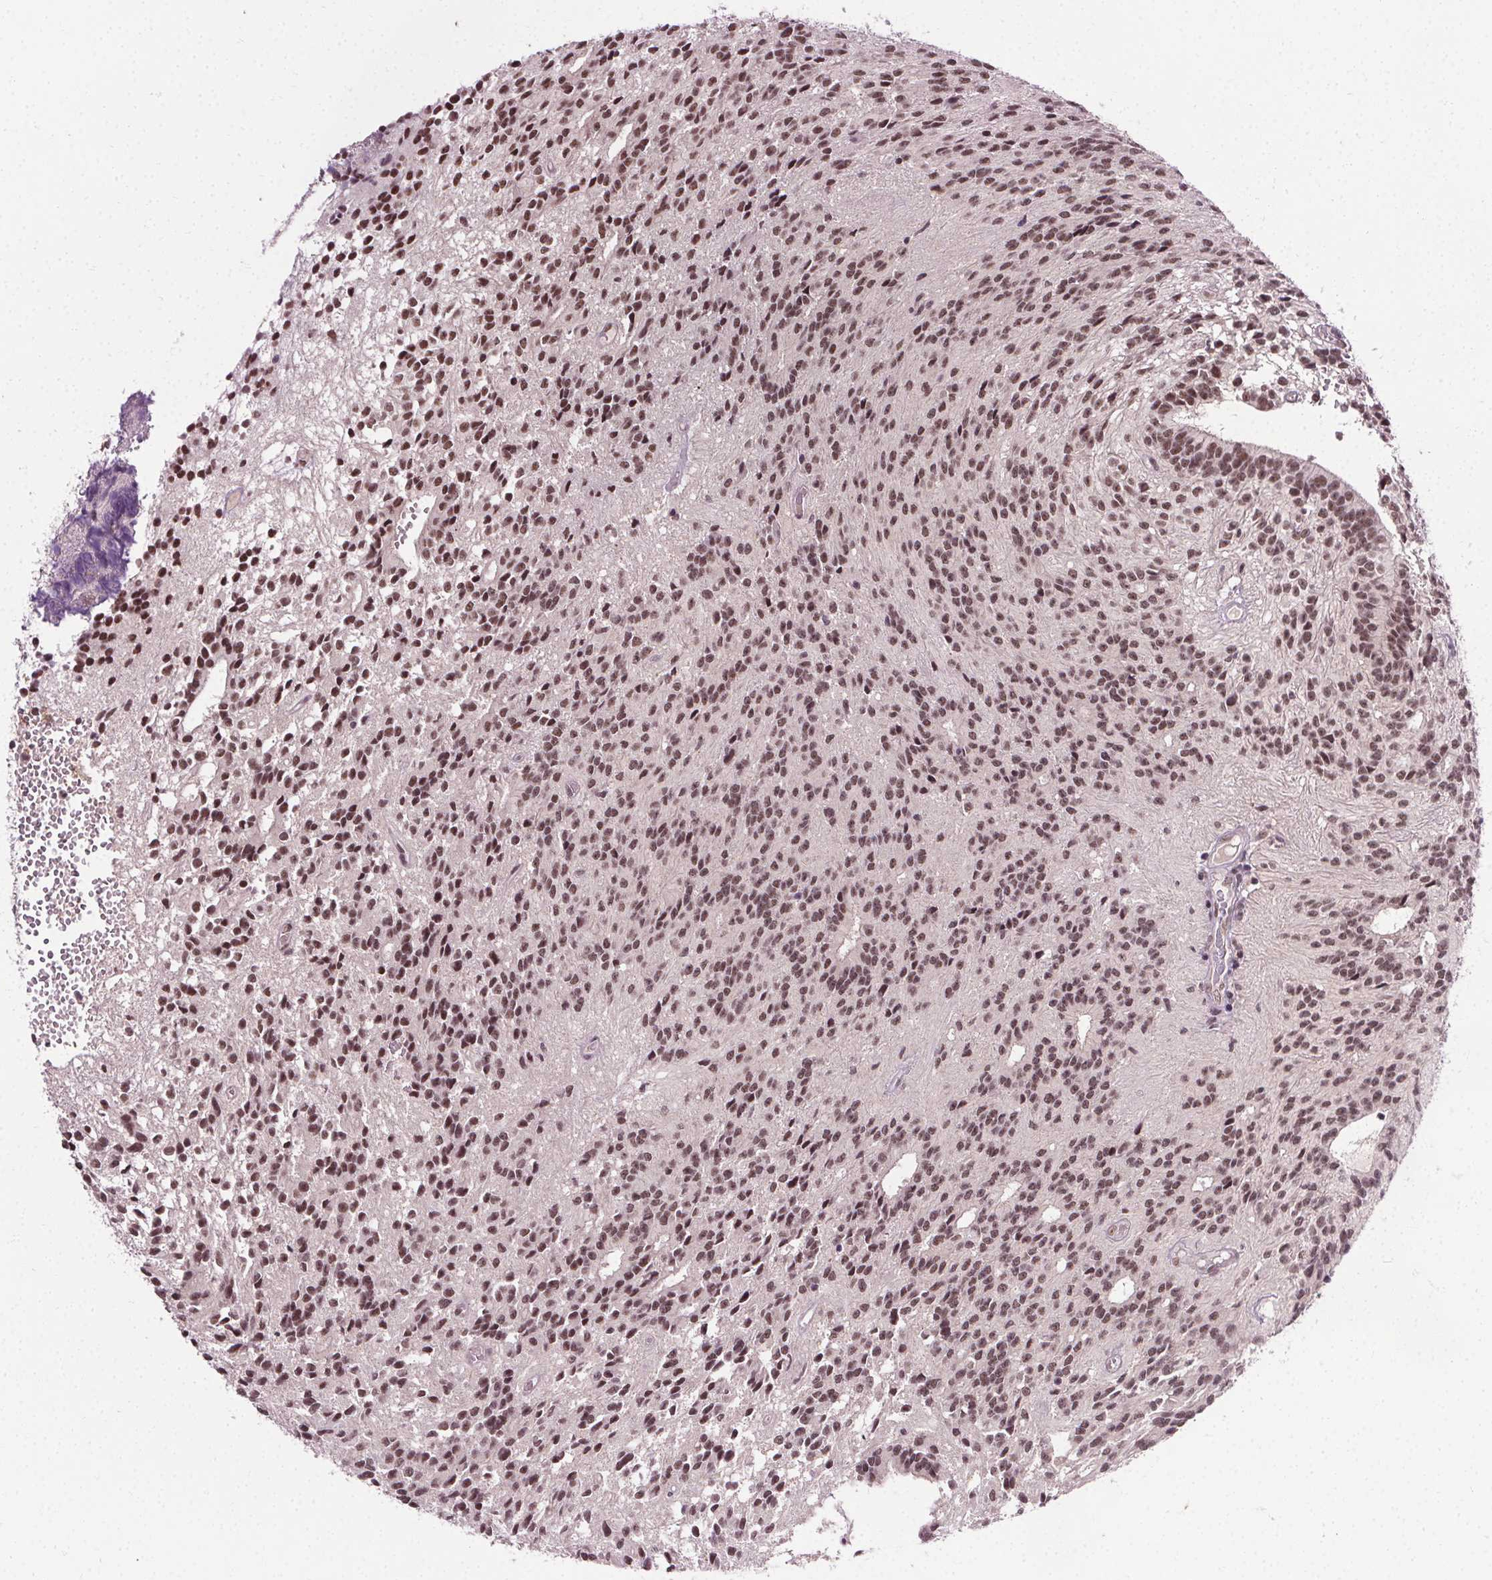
{"staining": {"intensity": "moderate", "quantity": ">75%", "location": "nuclear"}, "tissue": "glioma", "cell_type": "Tumor cells", "image_type": "cancer", "snomed": [{"axis": "morphology", "description": "Glioma, malignant, Low grade"}, {"axis": "topography", "description": "Brain"}], "caption": "The photomicrograph demonstrates immunohistochemical staining of malignant glioma (low-grade). There is moderate nuclear expression is appreciated in approximately >75% of tumor cells.", "gene": "MED6", "patient": {"sex": "male", "age": 31}}